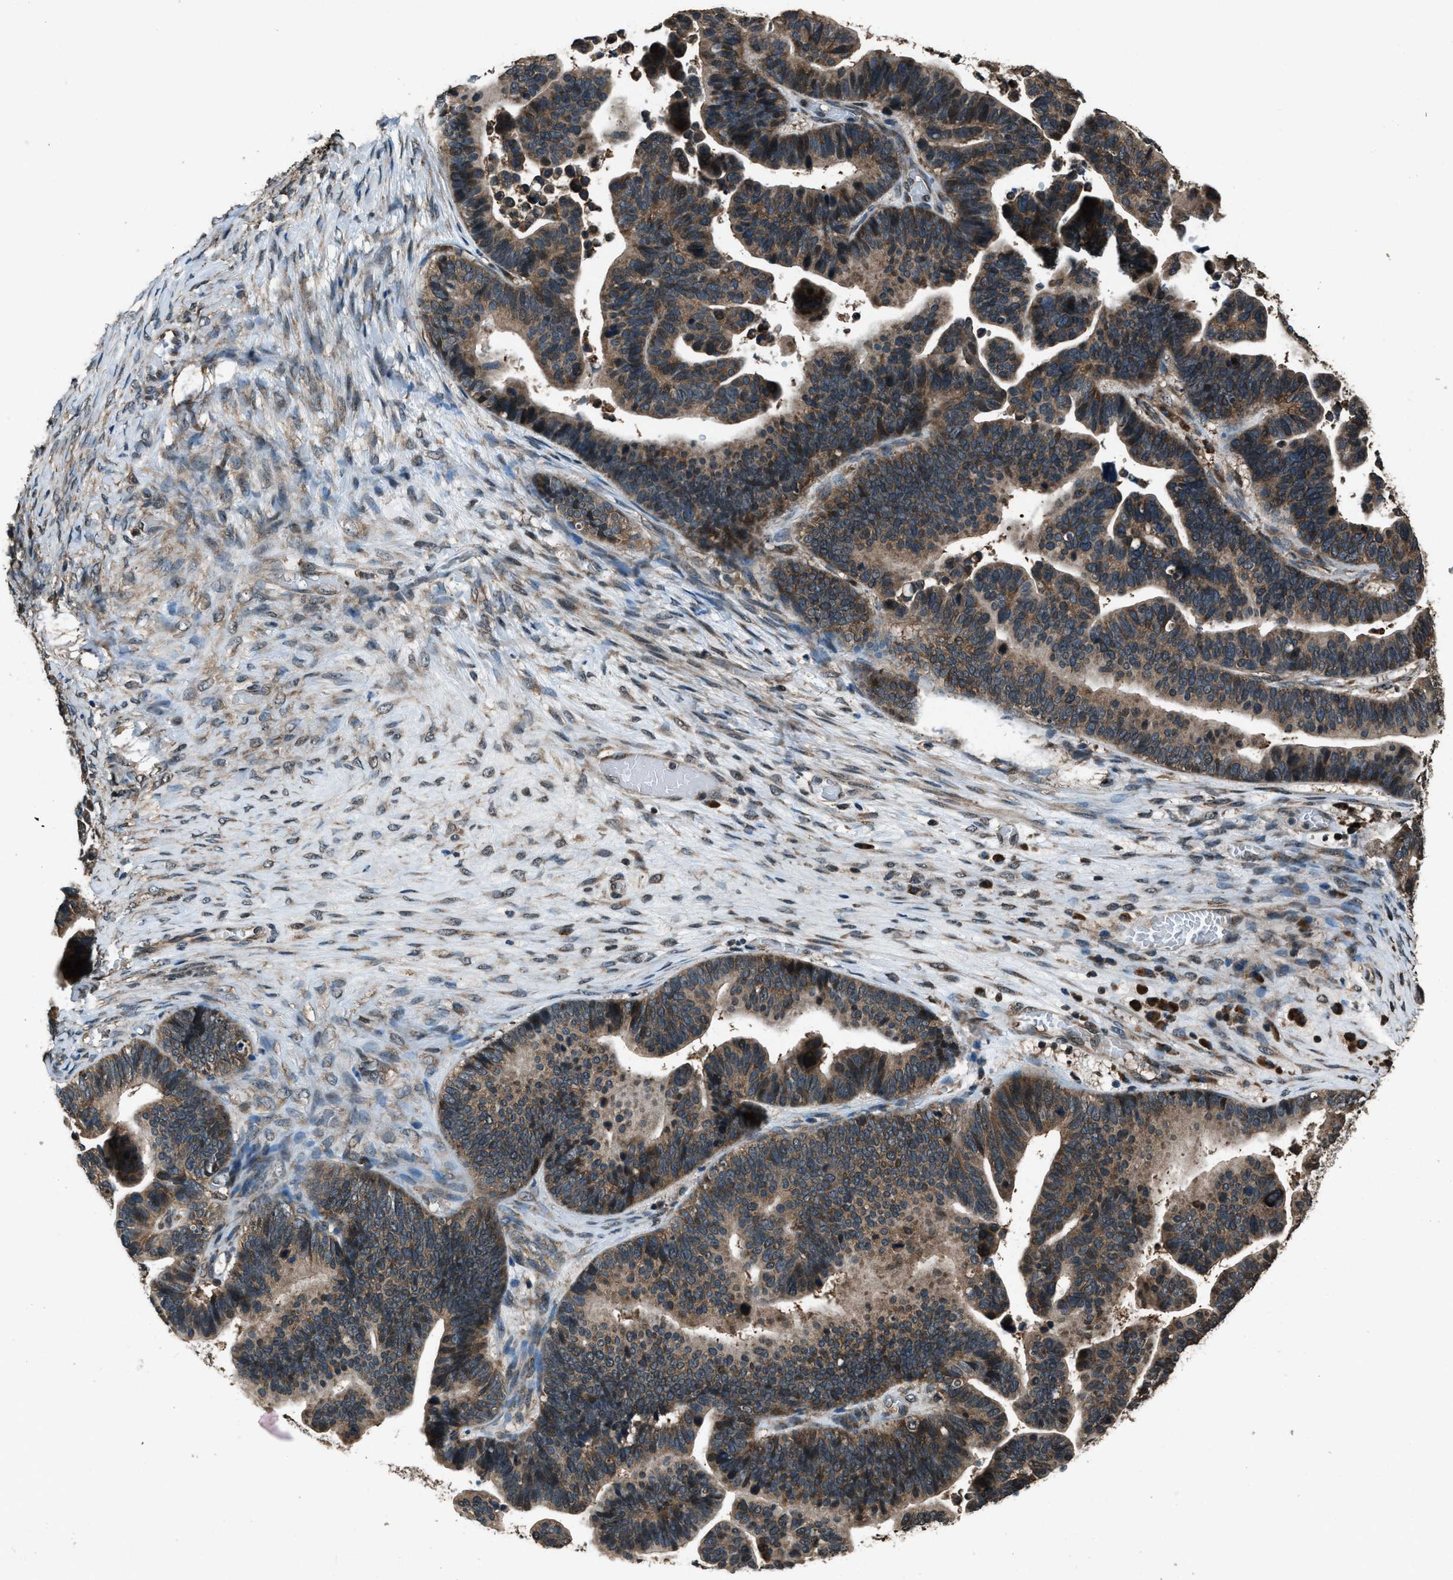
{"staining": {"intensity": "moderate", "quantity": ">75%", "location": "cytoplasmic/membranous"}, "tissue": "ovarian cancer", "cell_type": "Tumor cells", "image_type": "cancer", "snomed": [{"axis": "morphology", "description": "Cystadenocarcinoma, serous, NOS"}, {"axis": "topography", "description": "Ovary"}], "caption": "Tumor cells display medium levels of moderate cytoplasmic/membranous staining in about >75% of cells in ovarian serous cystadenocarcinoma.", "gene": "TRIM4", "patient": {"sex": "female", "age": 56}}